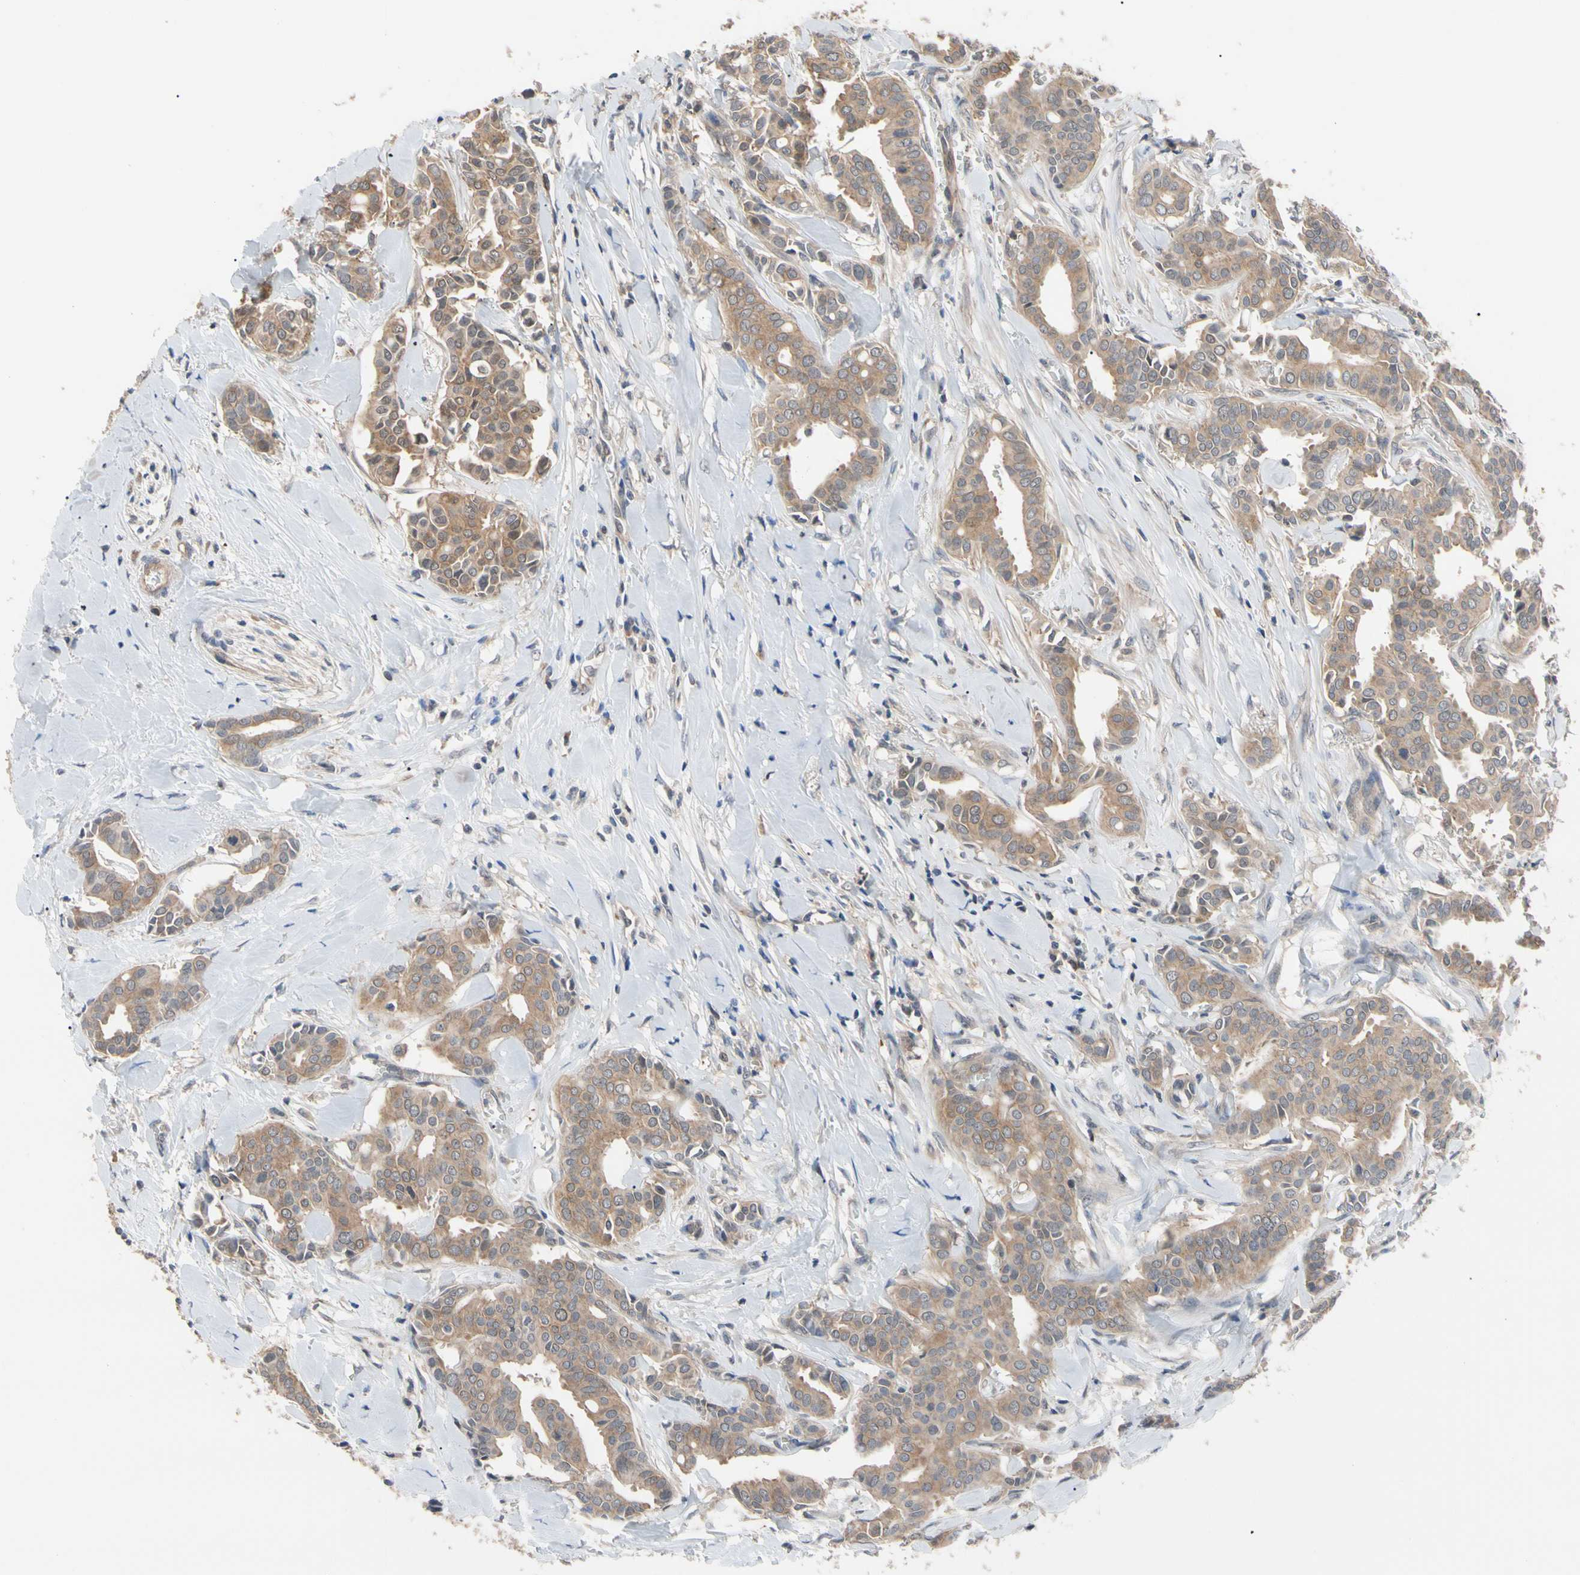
{"staining": {"intensity": "moderate", "quantity": ">75%", "location": "cytoplasmic/membranous"}, "tissue": "head and neck cancer", "cell_type": "Tumor cells", "image_type": "cancer", "snomed": [{"axis": "morphology", "description": "Adenocarcinoma, NOS"}, {"axis": "topography", "description": "Salivary gland"}, {"axis": "topography", "description": "Head-Neck"}], "caption": "Immunohistochemical staining of human adenocarcinoma (head and neck) demonstrates medium levels of moderate cytoplasmic/membranous staining in about >75% of tumor cells.", "gene": "DPP8", "patient": {"sex": "female", "age": 59}}